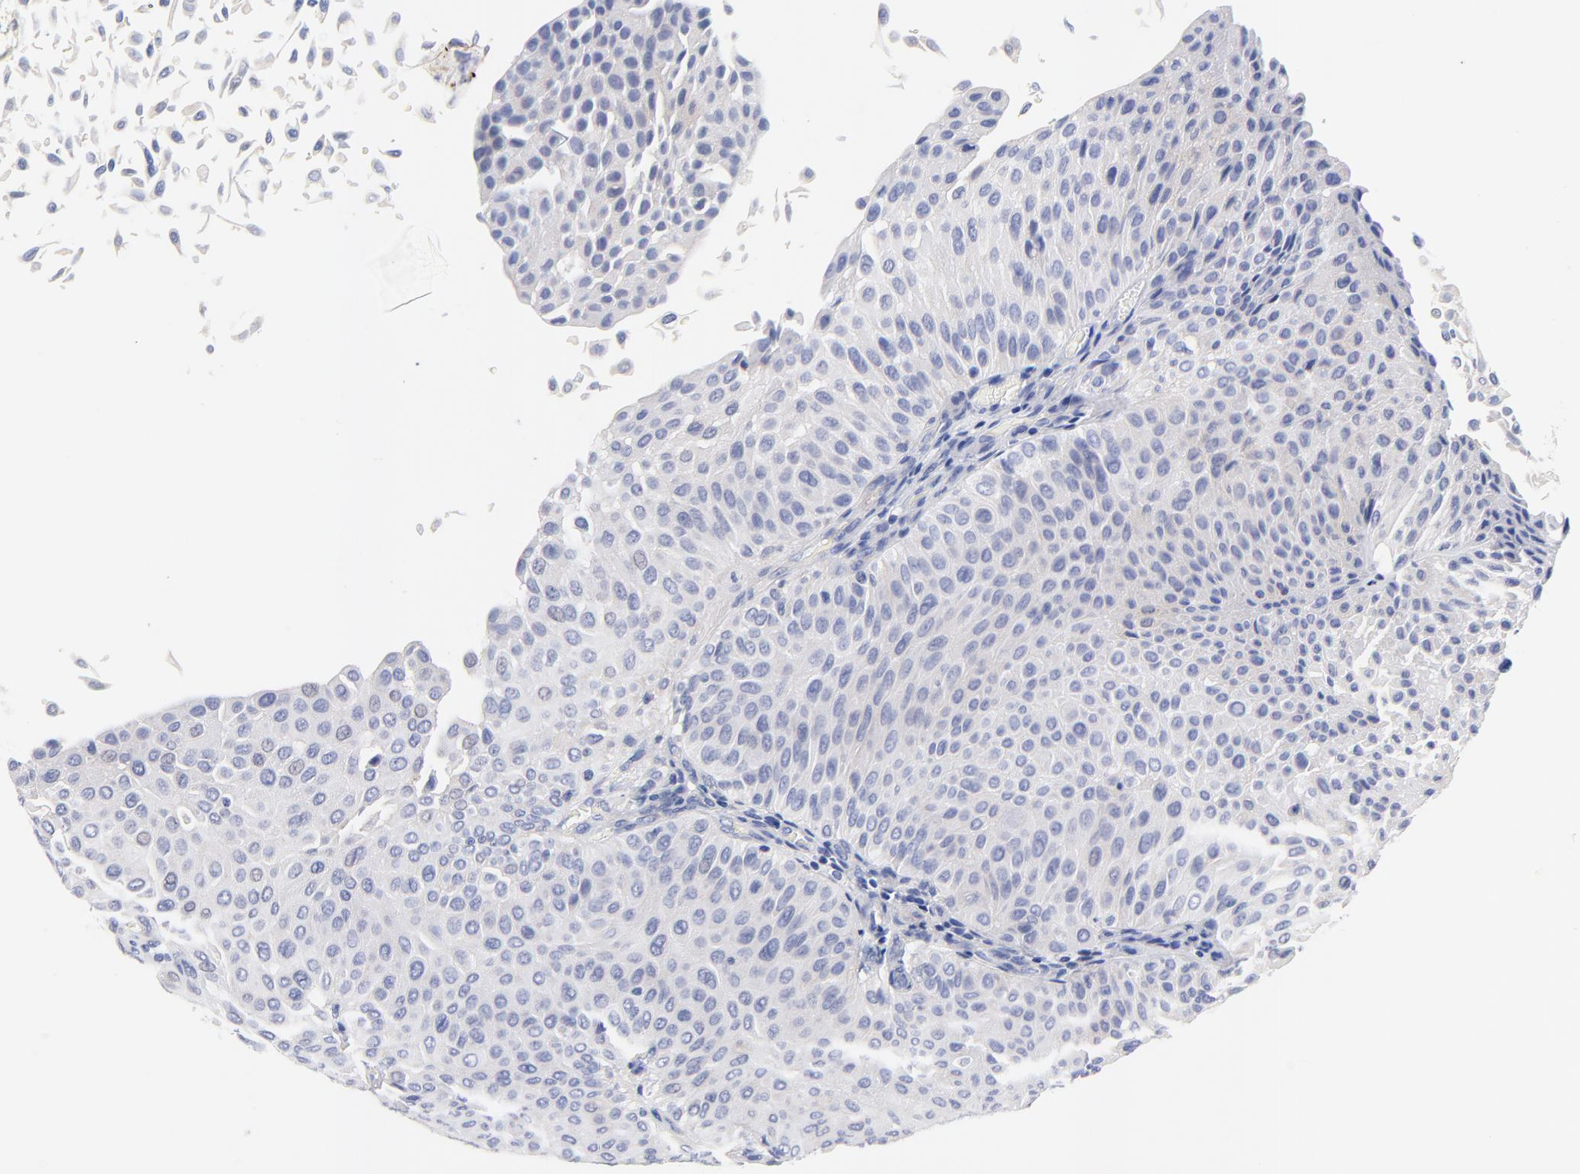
{"staining": {"intensity": "negative", "quantity": "none", "location": "none"}, "tissue": "urothelial cancer", "cell_type": "Tumor cells", "image_type": "cancer", "snomed": [{"axis": "morphology", "description": "Urothelial carcinoma, Low grade"}, {"axis": "topography", "description": "Urinary bladder"}], "caption": "A photomicrograph of human urothelial carcinoma (low-grade) is negative for staining in tumor cells.", "gene": "FBXO10", "patient": {"sex": "male", "age": 64}}